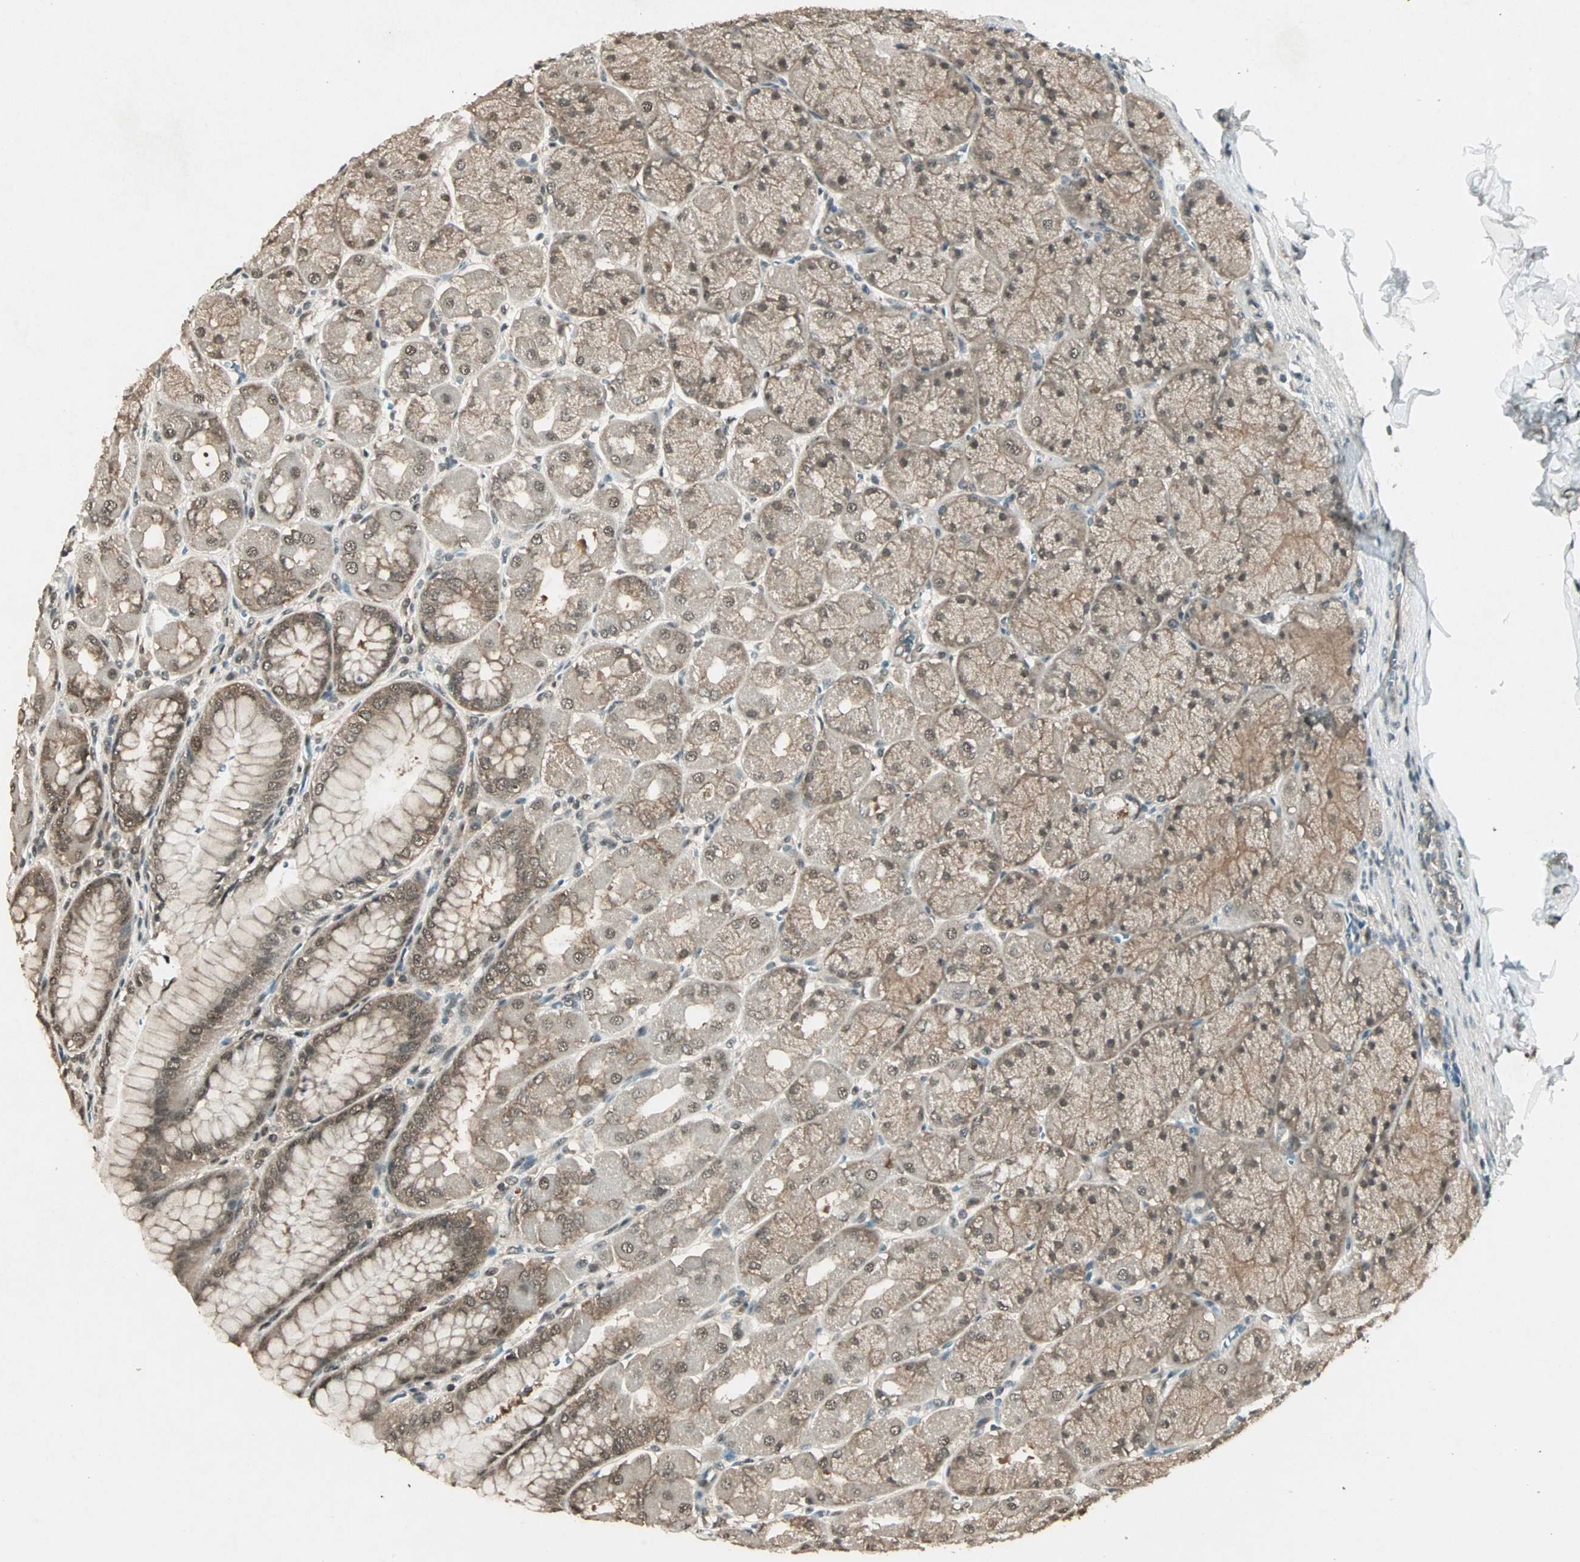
{"staining": {"intensity": "moderate", "quantity": ">75%", "location": "cytoplasmic/membranous,nuclear"}, "tissue": "stomach", "cell_type": "Glandular cells", "image_type": "normal", "snomed": [{"axis": "morphology", "description": "Normal tissue, NOS"}, {"axis": "topography", "description": "Stomach, upper"}], "caption": "IHC (DAB) staining of normal human stomach displays moderate cytoplasmic/membranous,nuclear protein staining in about >75% of glandular cells. The staining is performed using DAB brown chromogen to label protein expression. The nuclei are counter-stained blue using hematoxylin.", "gene": "ZNF701", "patient": {"sex": "female", "age": 56}}